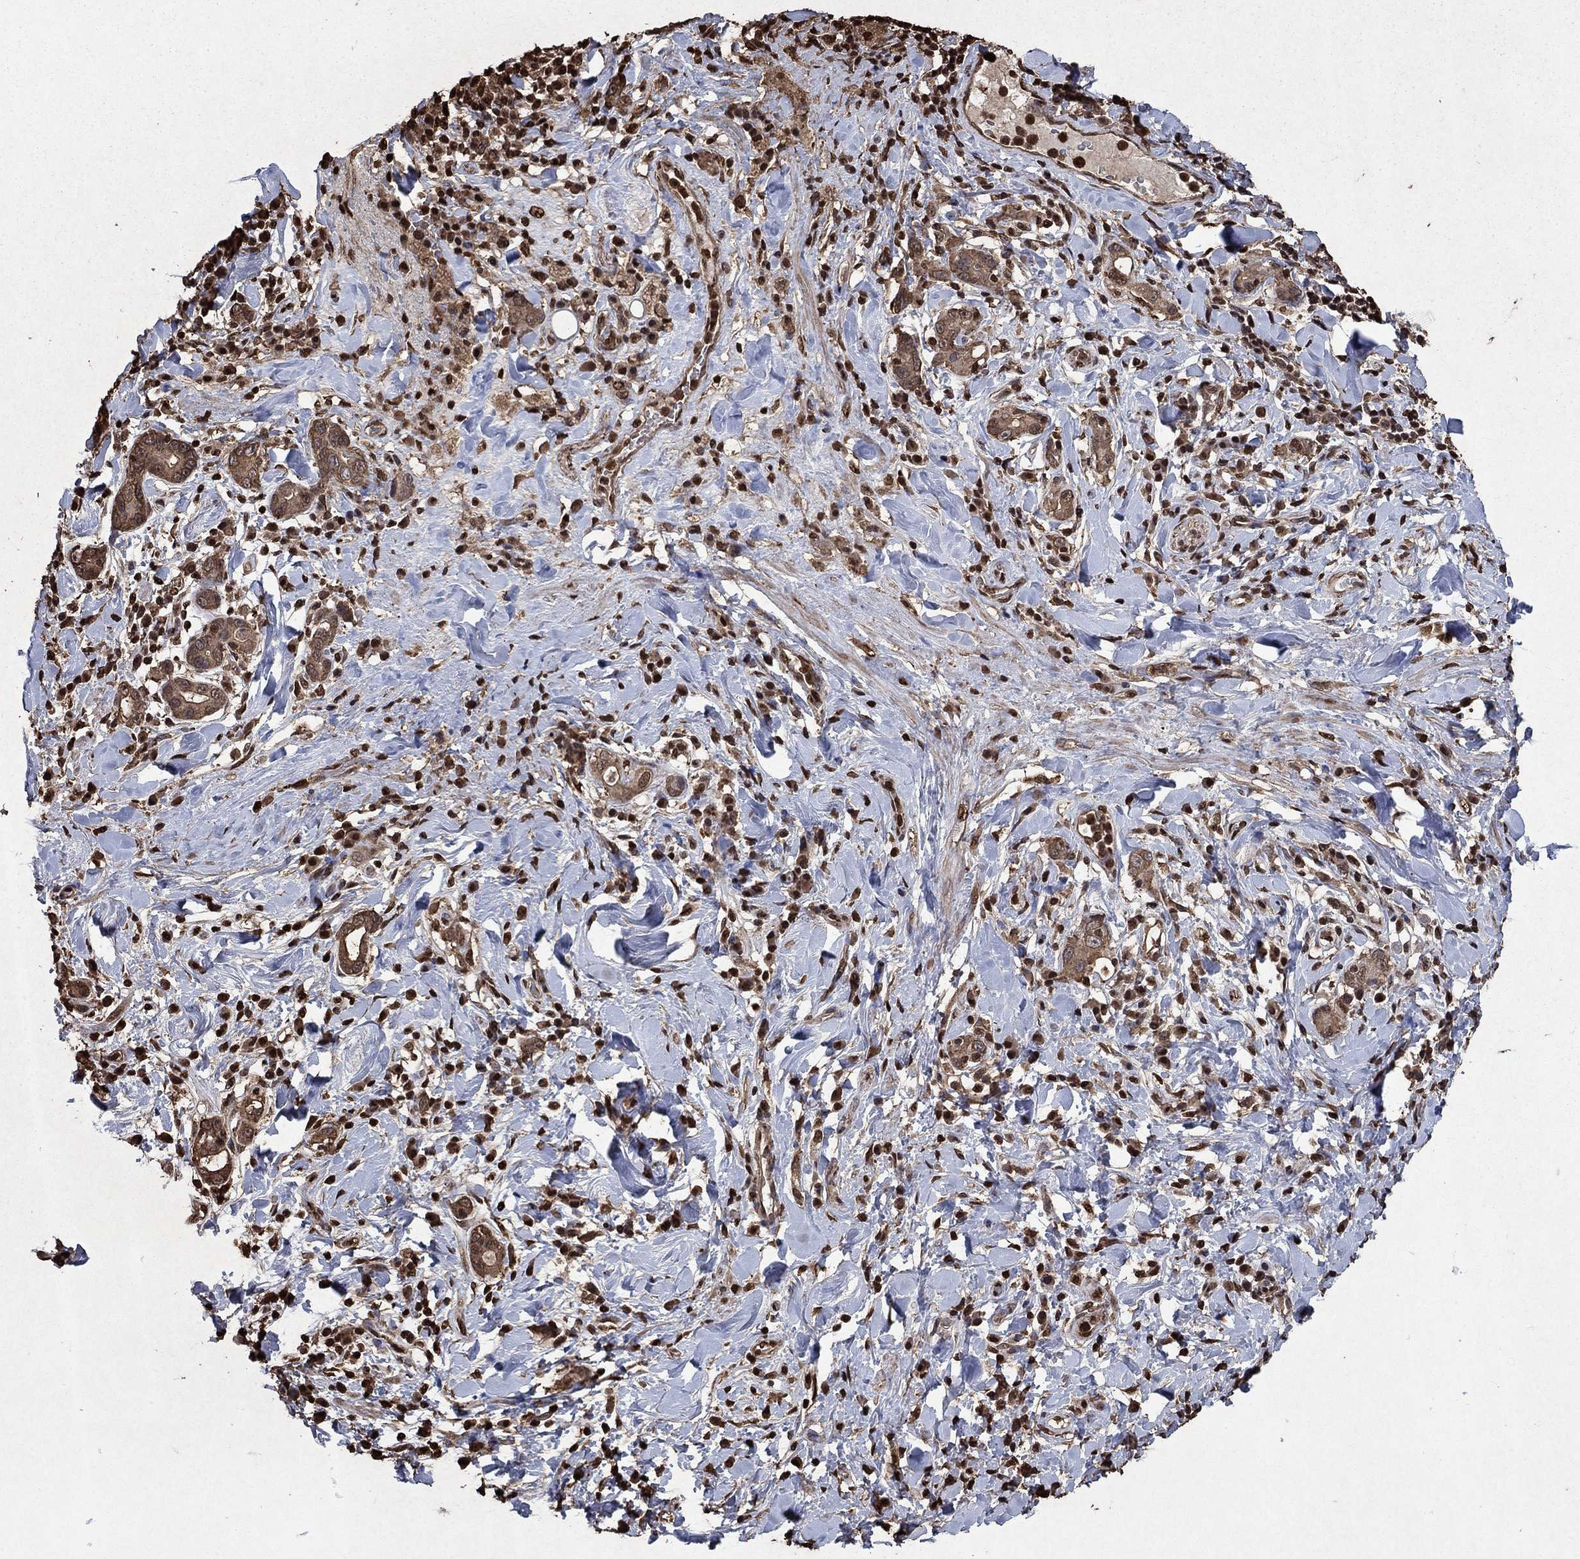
{"staining": {"intensity": "moderate", "quantity": "25%-75%", "location": "cytoplasmic/membranous"}, "tissue": "stomach cancer", "cell_type": "Tumor cells", "image_type": "cancer", "snomed": [{"axis": "morphology", "description": "Adenocarcinoma, NOS"}, {"axis": "topography", "description": "Stomach"}], "caption": "IHC (DAB (3,3'-diaminobenzidine)) staining of human stomach cancer exhibits moderate cytoplasmic/membranous protein positivity in approximately 25%-75% of tumor cells.", "gene": "GAPDH", "patient": {"sex": "male", "age": 79}}